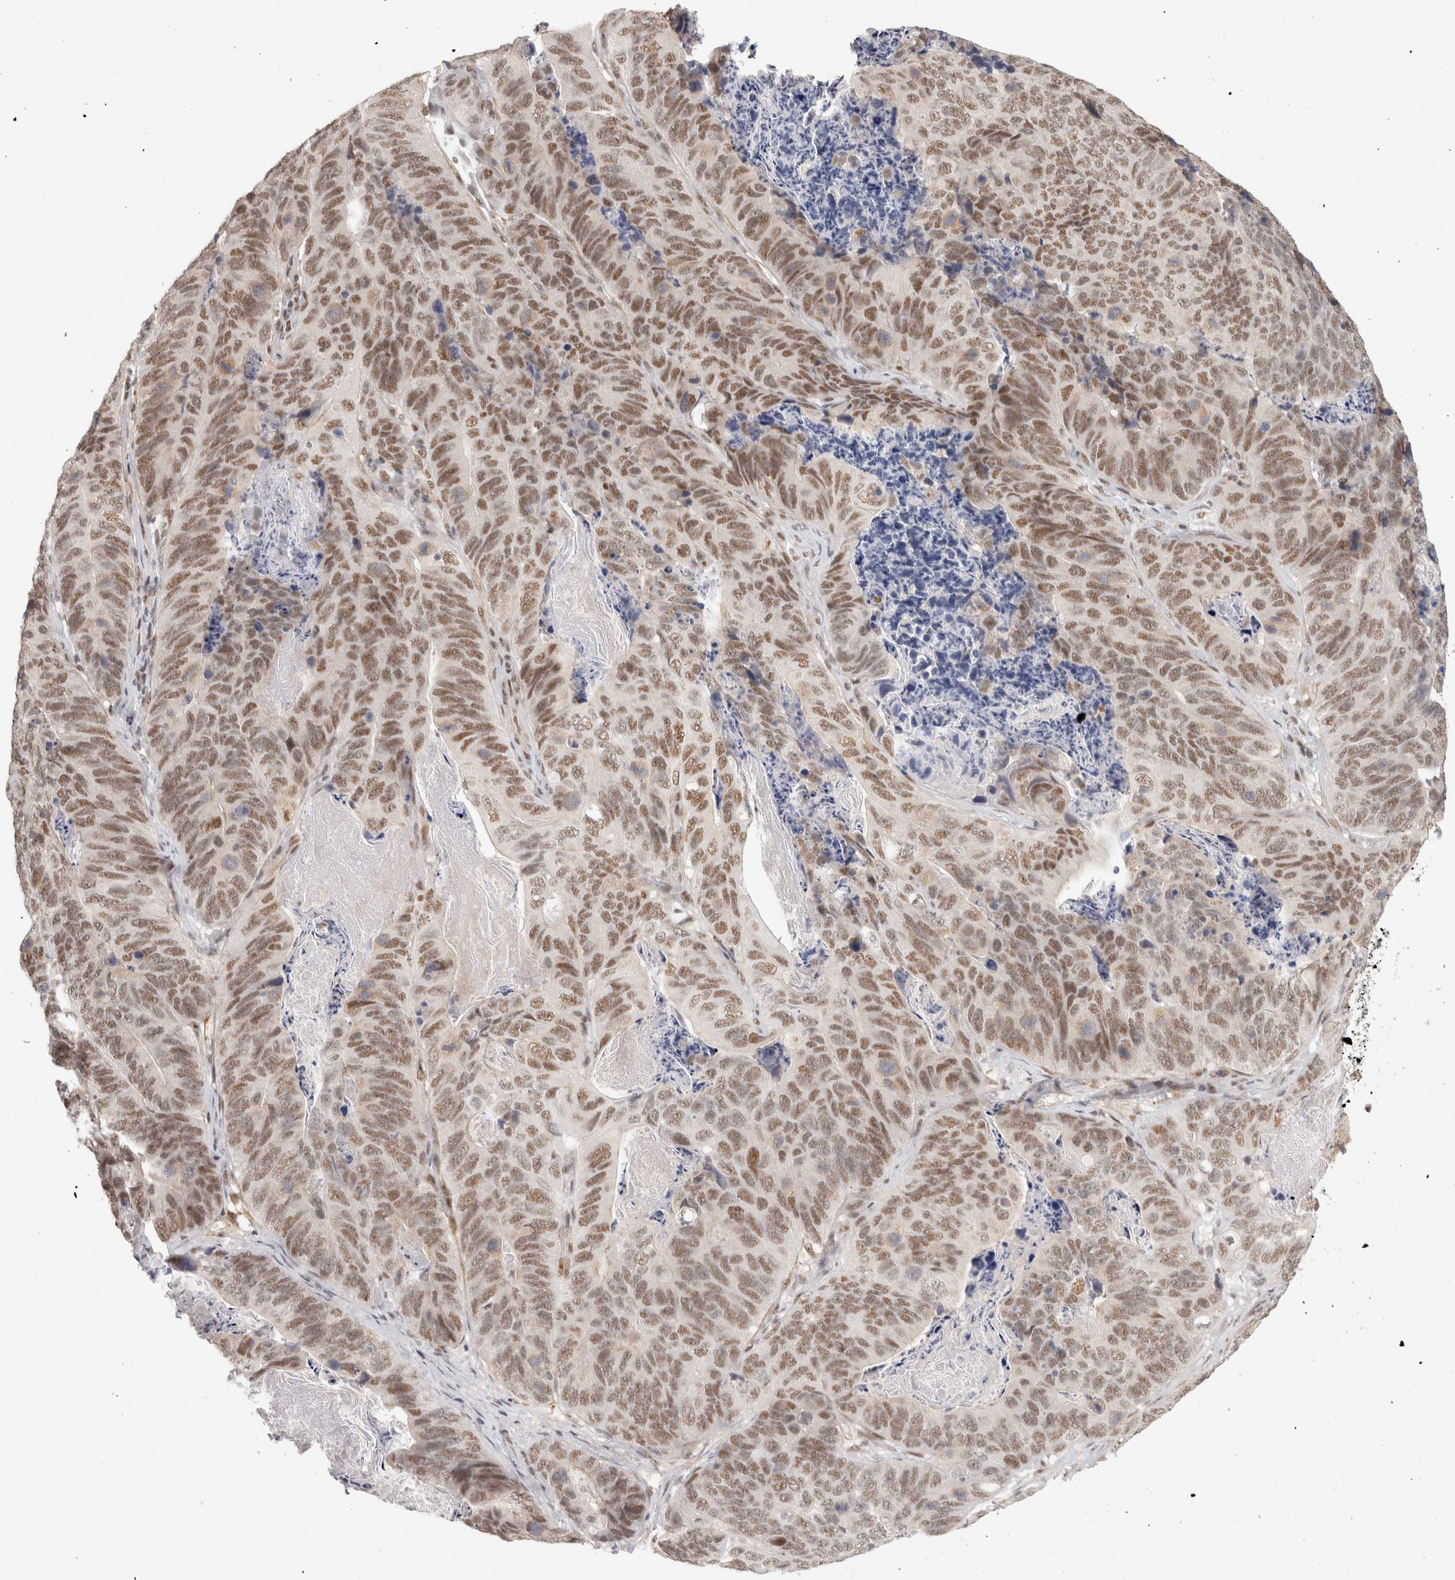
{"staining": {"intensity": "moderate", "quantity": ">75%", "location": "nuclear"}, "tissue": "stomach cancer", "cell_type": "Tumor cells", "image_type": "cancer", "snomed": [{"axis": "morphology", "description": "Normal tissue, NOS"}, {"axis": "morphology", "description": "Adenocarcinoma, NOS"}, {"axis": "topography", "description": "Stomach"}], "caption": "Immunohistochemistry of stomach cancer (adenocarcinoma) shows medium levels of moderate nuclear positivity in approximately >75% of tumor cells. Immunohistochemistry (ihc) stains the protein of interest in brown and the nuclei are stained blue.", "gene": "ZNF830", "patient": {"sex": "female", "age": 89}}